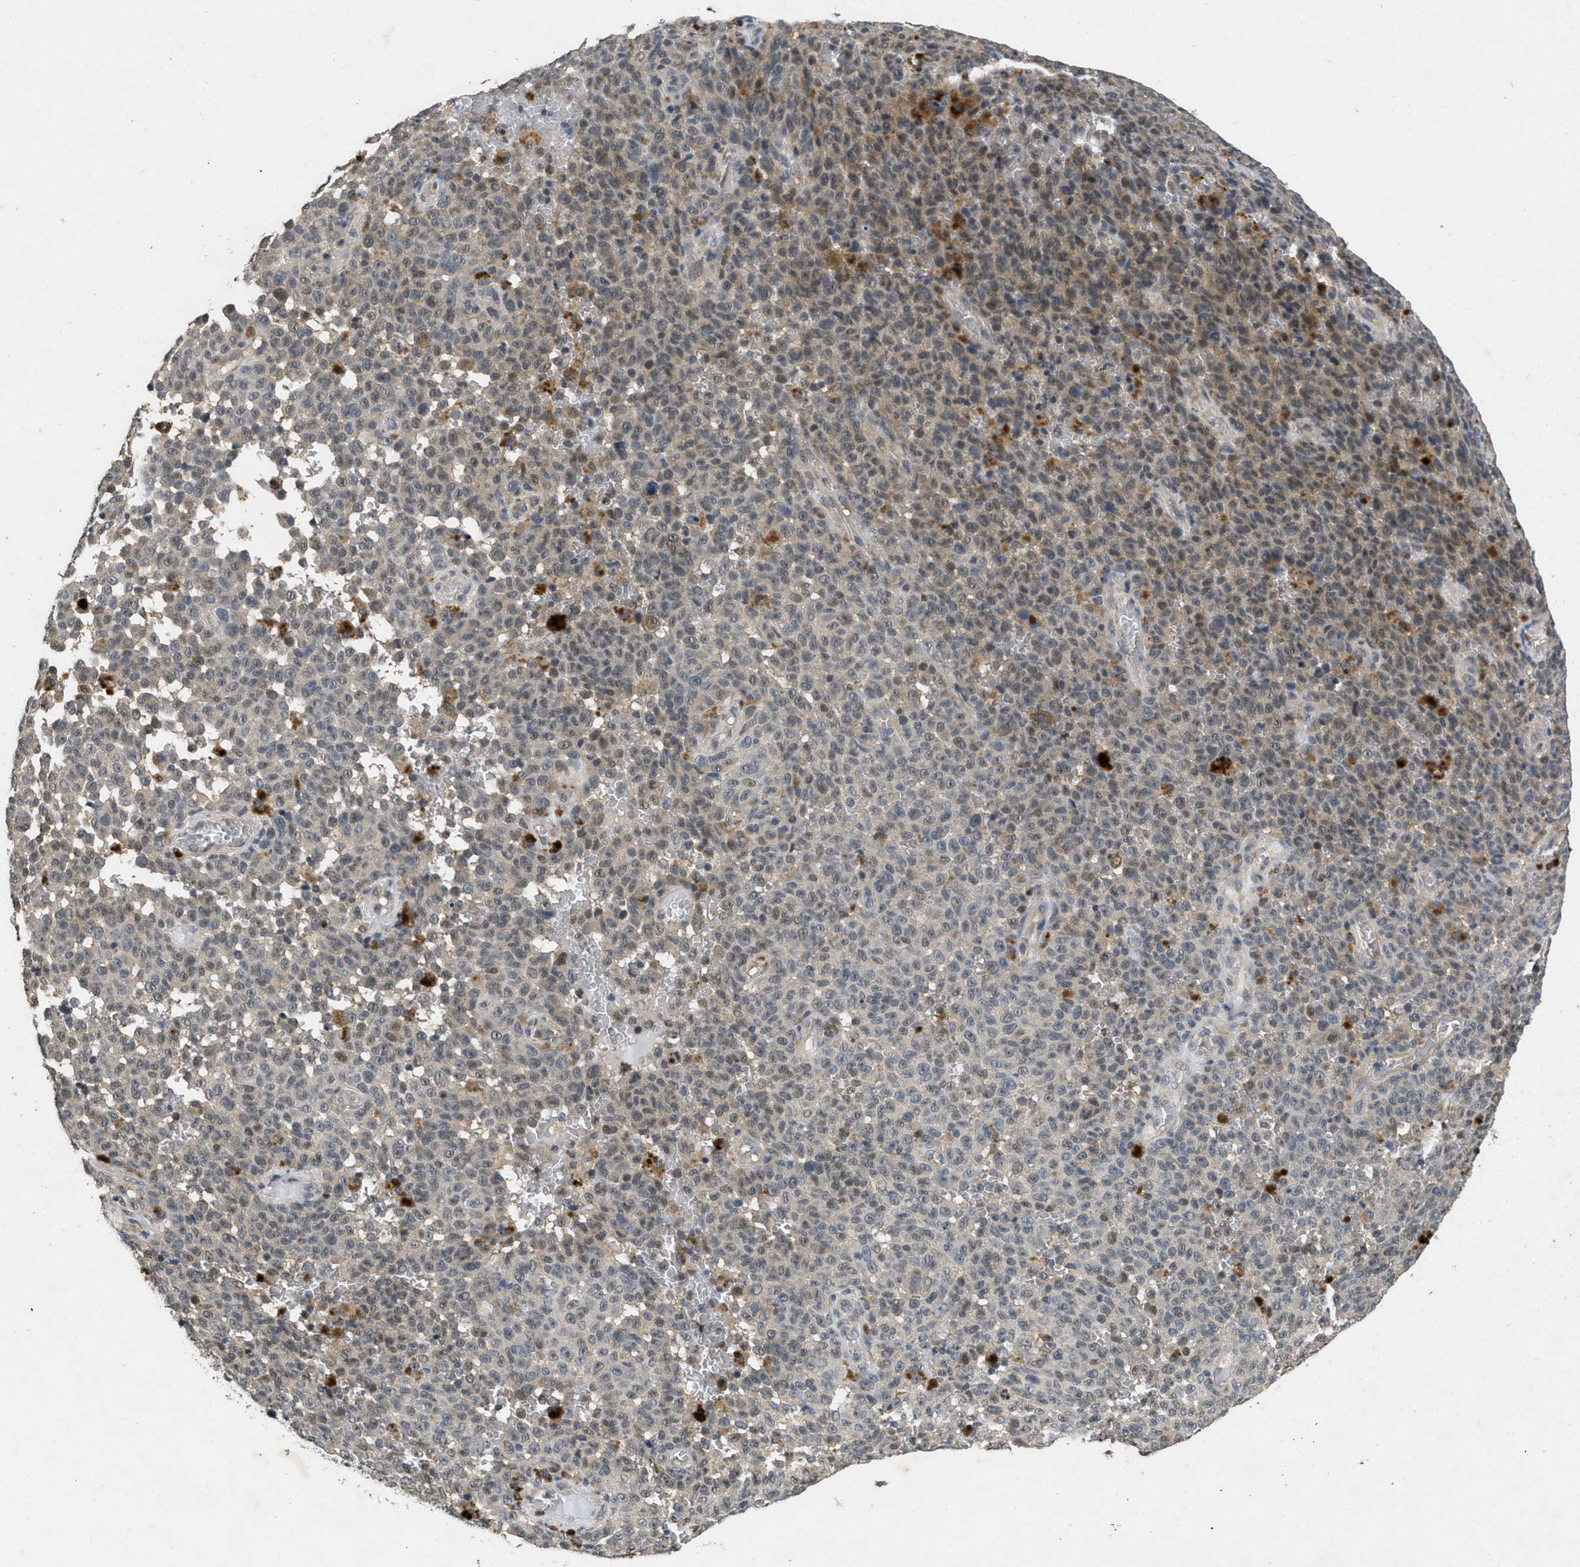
{"staining": {"intensity": "weak", "quantity": ">75%", "location": "cytoplasmic/membranous"}, "tissue": "melanoma", "cell_type": "Tumor cells", "image_type": "cancer", "snomed": [{"axis": "morphology", "description": "Malignant melanoma, NOS"}, {"axis": "topography", "description": "Skin"}], "caption": "An IHC micrograph of tumor tissue is shown. Protein staining in brown shows weak cytoplasmic/membranous positivity in malignant melanoma within tumor cells.", "gene": "PAPOLG", "patient": {"sex": "female", "age": 82}}